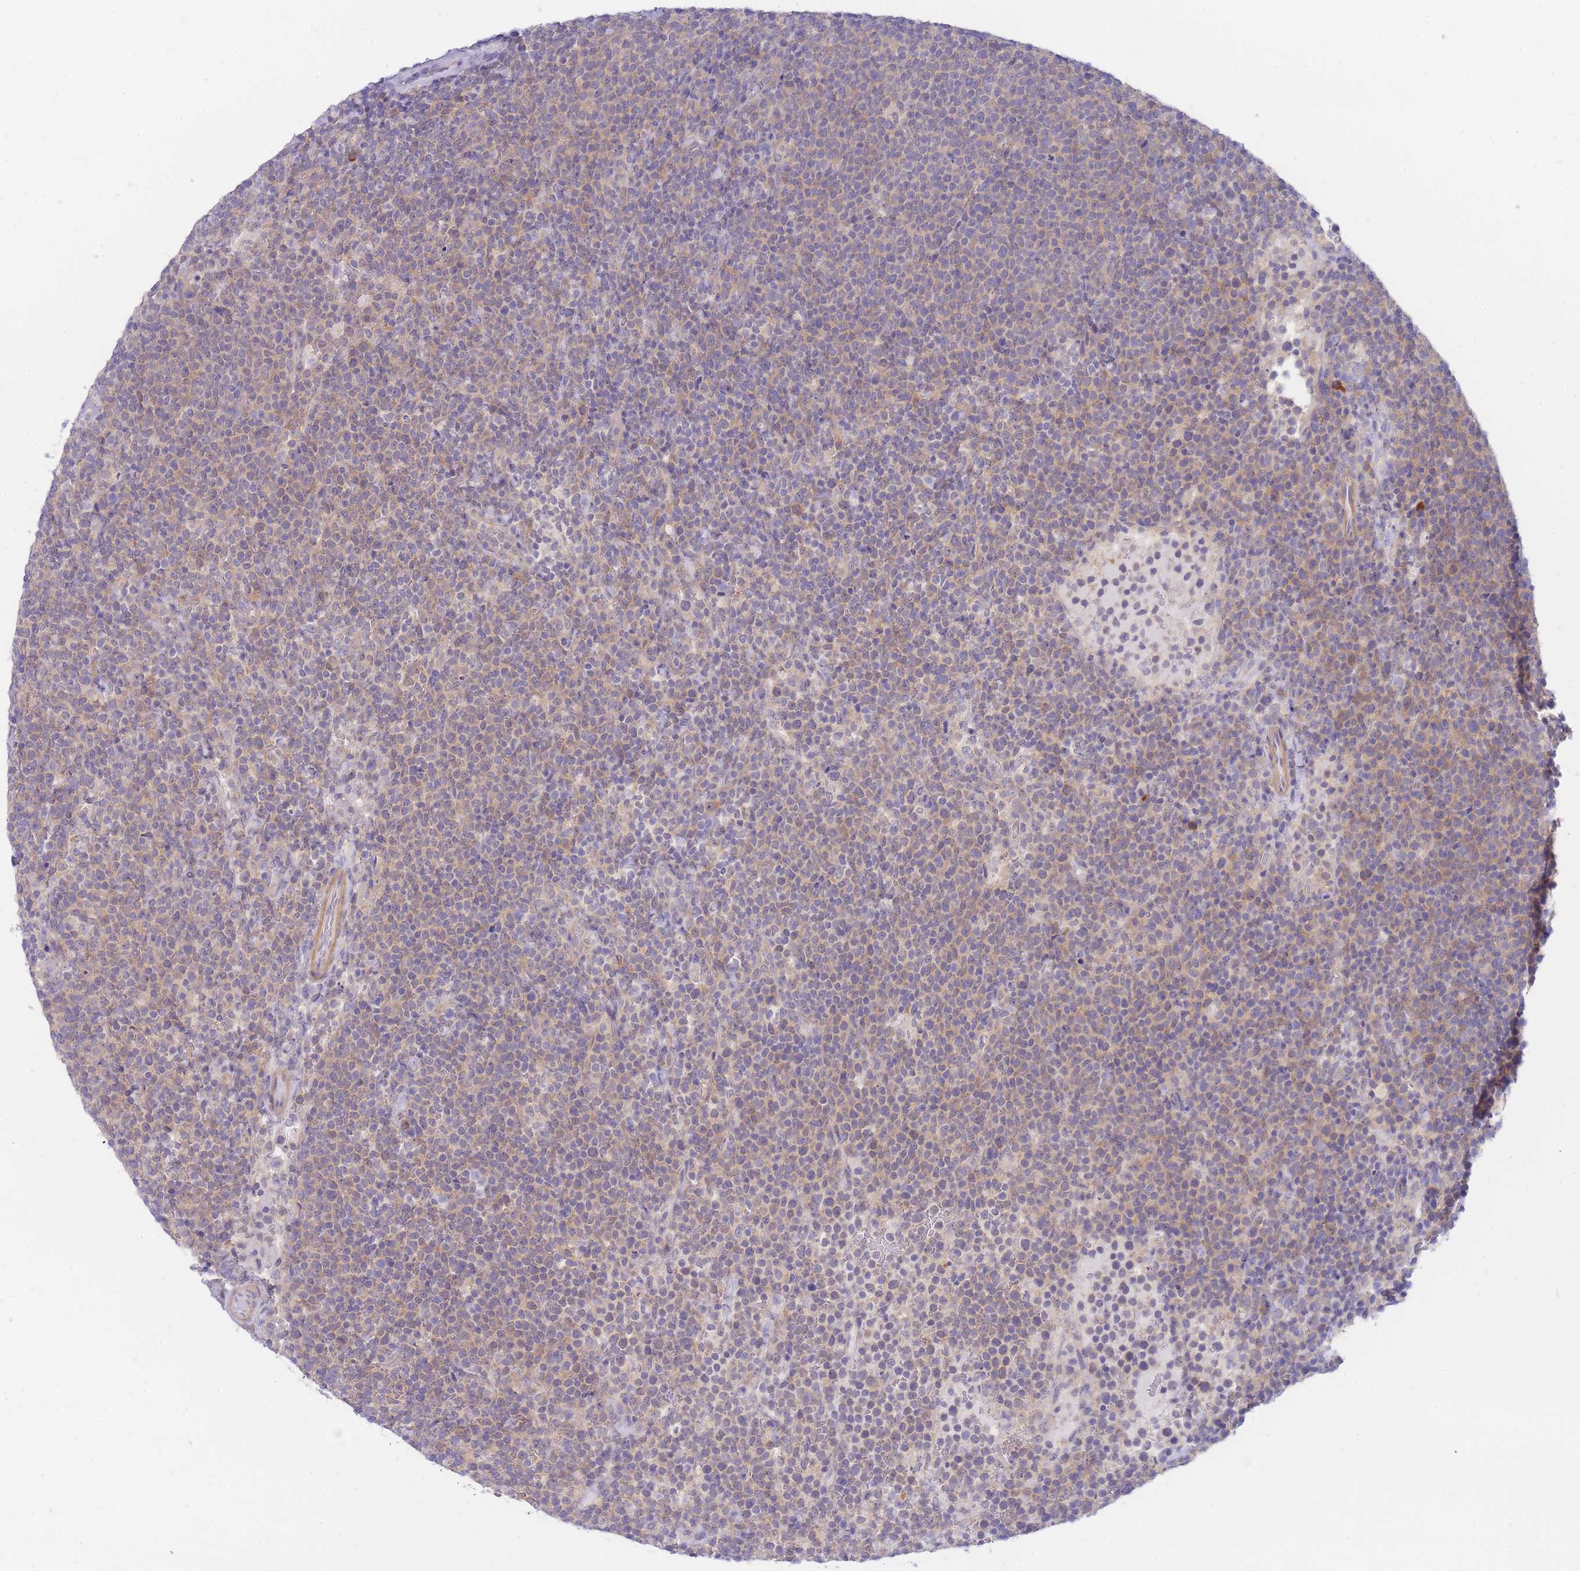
{"staining": {"intensity": "weak", "quantity": "25%-75%", "location": "cytoplasmic/membranous"}, "tissue": "lymphoma", "cell_type": "Tumor cells", "image_type": "cancer", "snomed": [{"axis": "morphology", "description": "Malignant lymphoma, non-Hodgkin's type, High grade"}, {"axis": "topography", "description": "Lymph node"}], "caption": "Brown immunohistochemical staining in human lymphoma shows weak cytoplasmic/membranous expression in approximately 25%-75% of tumor cells. Using DAB (3,3'-diaminobenzidine) (brown) and hematoxylin (blue) stains, captured at high magnification using brightfield microscopy.", "gene": "SUGT1", "patient": {"sex": "male", "age": 61}}